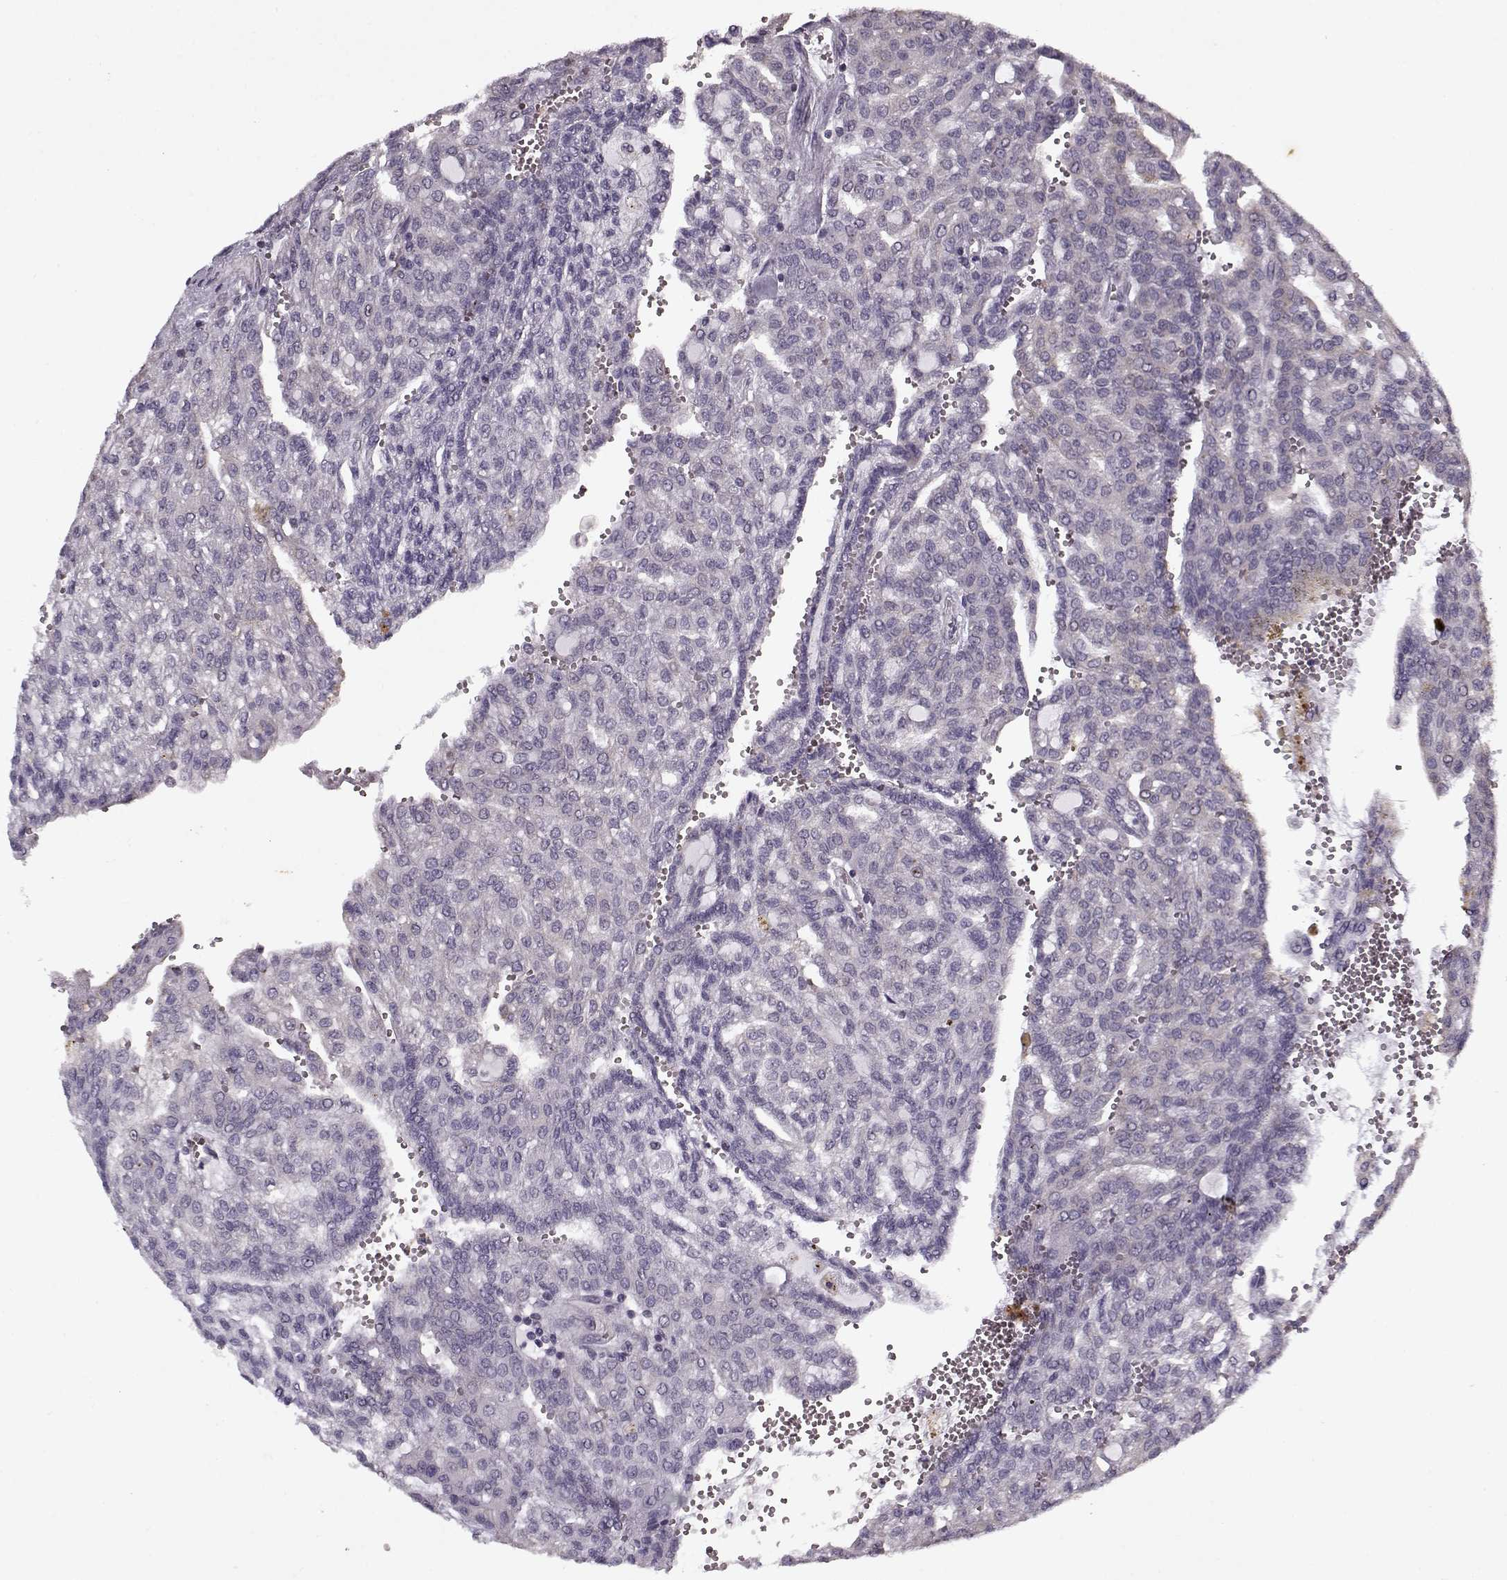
{"staining": {"intensity": "negative", "quantity": "none", "location": "none"}, "tissue": "renal cancer", "cell_type": "Tumor cells", "image_type": "cancer", "snomed": [{"axis": "morphology", "description": "Adenocarcinoma, NOS"}, {"axis": "topography", "description": "Kidney"}], "caption": "Immunohistochemistry photomicrograph of neoplastic tissue: human renal cancer stained with DAB shows no significant protein expression in tumor cells. (Stains: DAB immunohistochemistry (IHC) with hematoxylin counter stain, Microscopy: brightfield microscopy at high magnification).", "gene": "KRT9", "patient": {"sex": "male", "age": 63}}